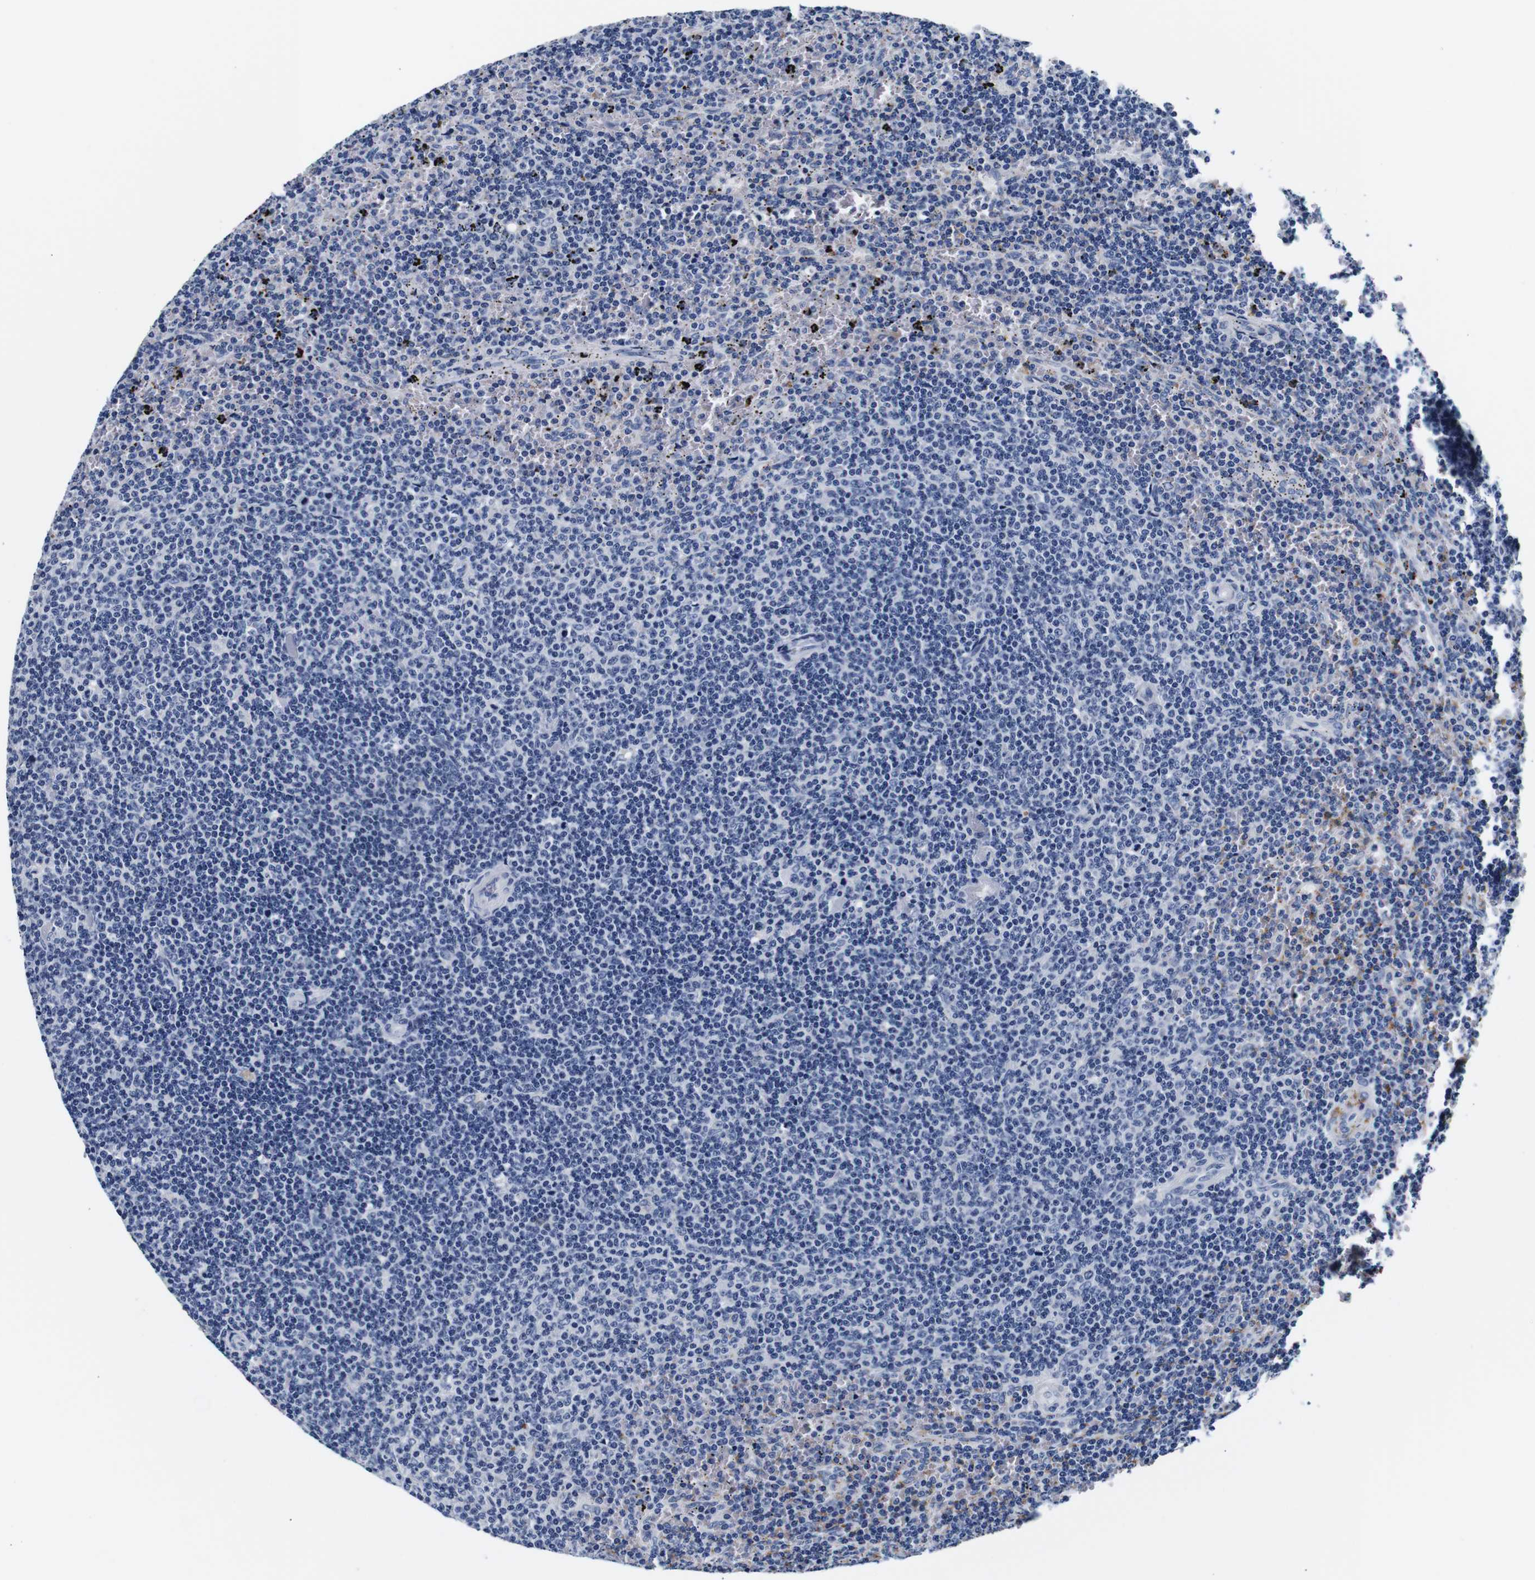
{"staining": {"intensity": "negative", "quantity": "none", "location": "none"}, "tissue": "lymphoma", "cell_type": "Tumor cells", "image_type": "cancer", "snomed": [{"axis": "morphology", "description": "Malignant lymphoma, non-Hodgkin's type, Low grade"}, {"axis": "topography", "description": "Spleen"}], "caption": "The image reveals no significant positivity in tumor cells of lymphoma.", "gene": "GP1BA", "patient": {"sex": "female", "age": 50}}